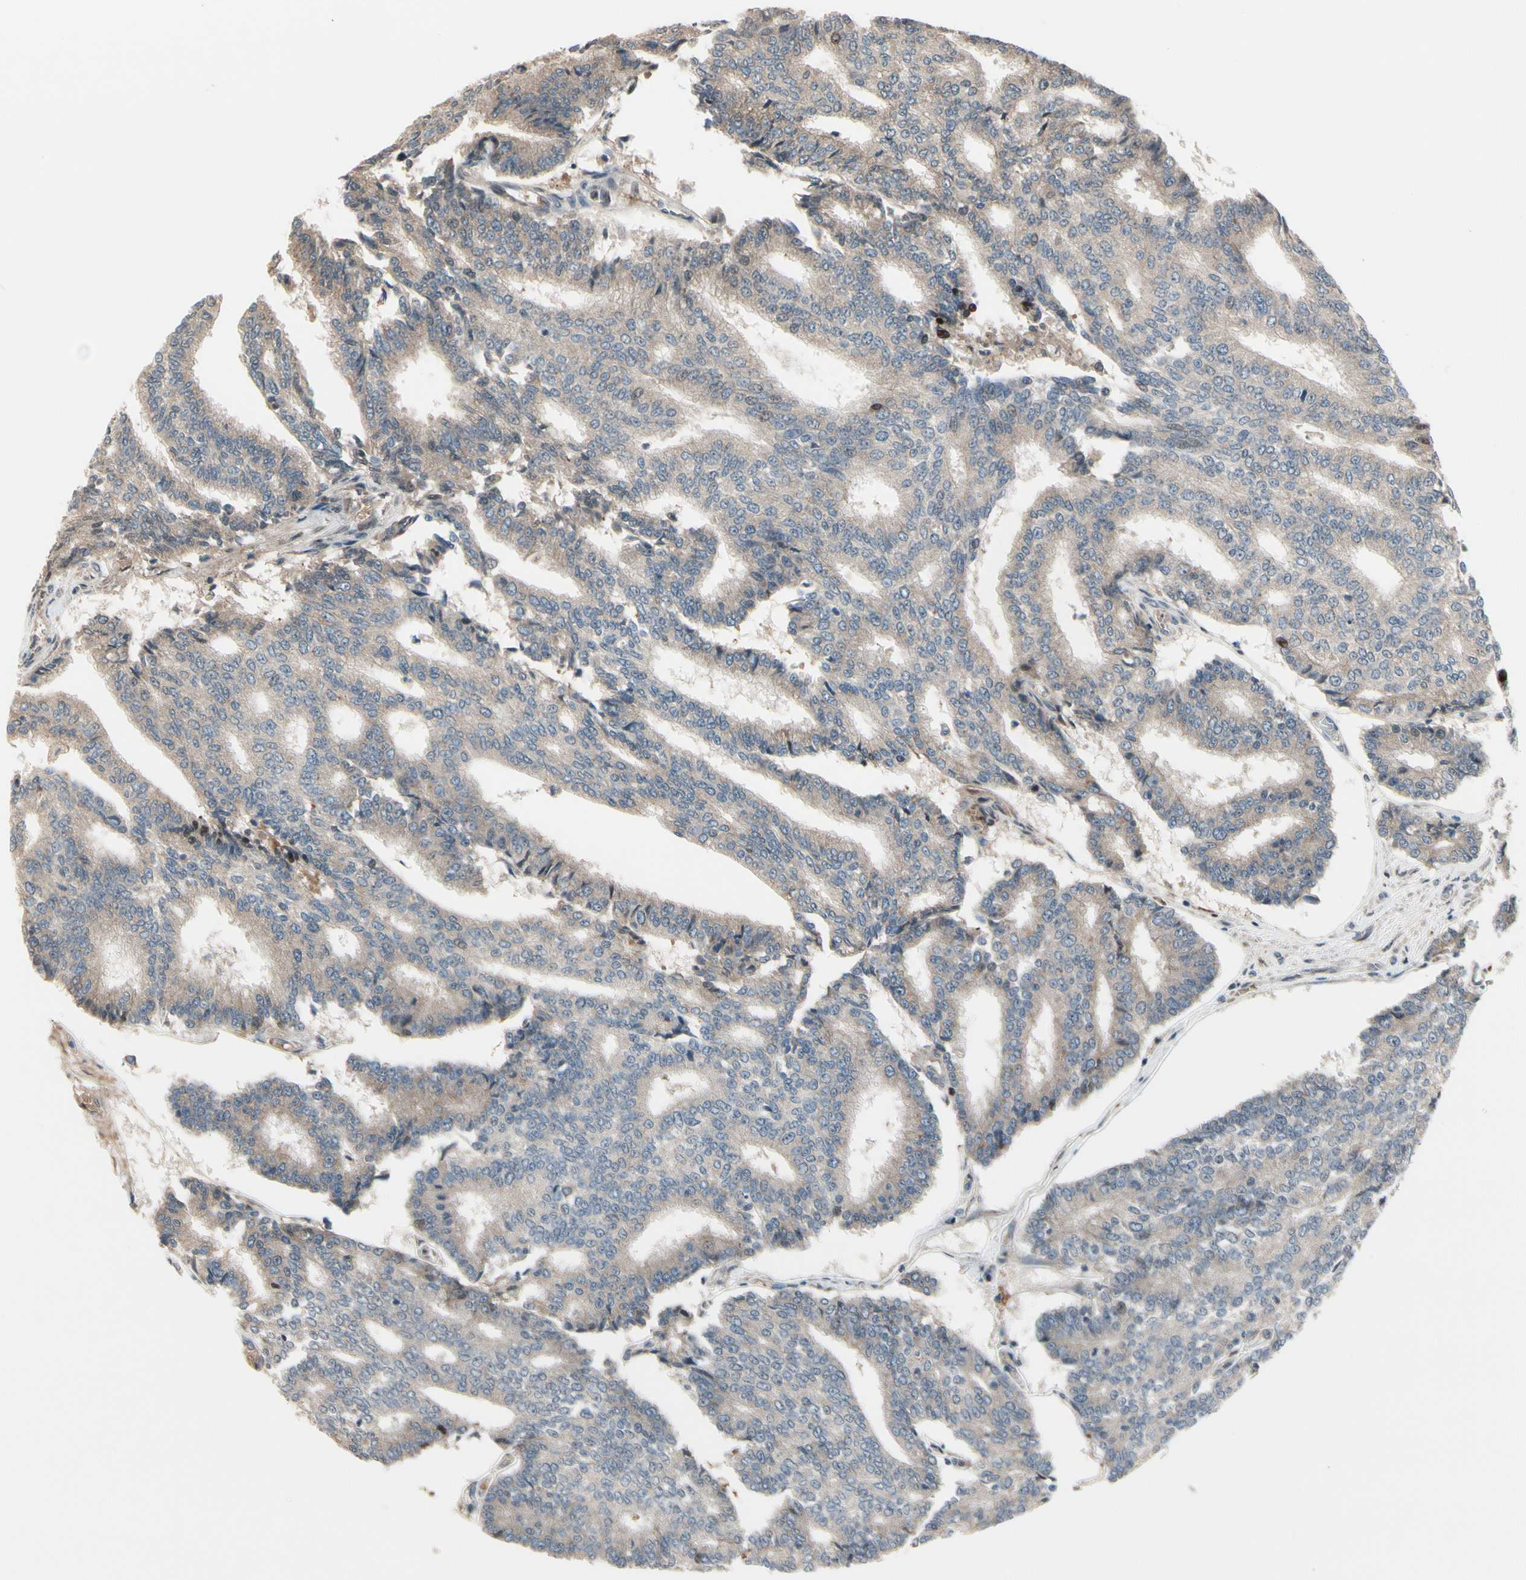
{"staining": {"intensity": "weak", "quantity": "25%-75%", "location": "cytoplasmic/membranous"}, "tissue": "prostate cancer", "cell_type": "Tumor cells", "image_type": "cancer", "snomed": [{"axis": "morphology", "description": "Adenocarcinoma, High grade"}, {"axis": "topography", "description": "Prostate"}], "caption": "A brown stain shows weak cytoplasmic/membranous positivity of a protein in human prostate cancer (adenocarcinoma (high-grade)) tumor cells.", "gene": "SNX29", "patient": {"sex": "male", "age": 55}}